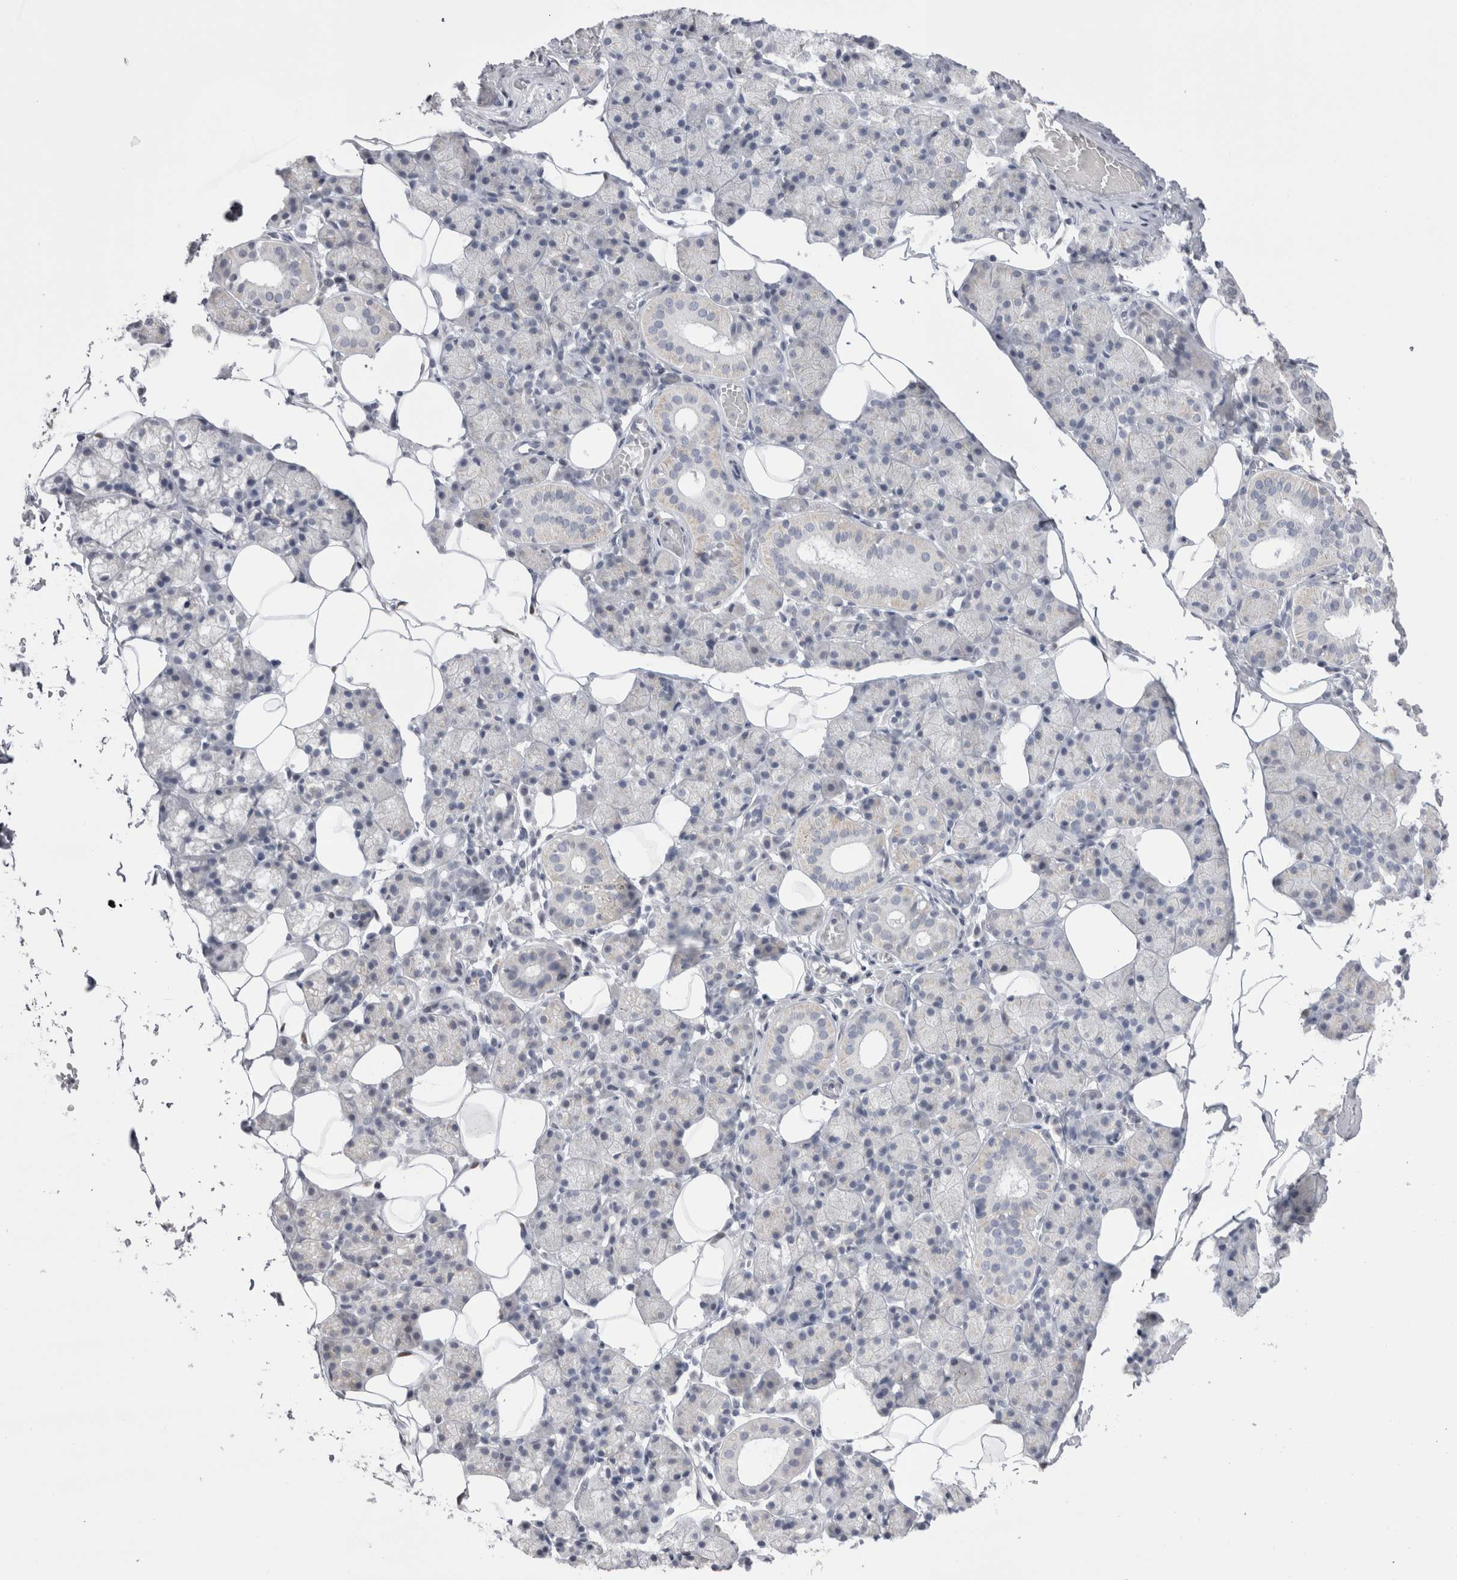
{"staining": {"intensity": "negative", "quantity": "none", "location": "none"}, "tissue": "salivary gland", "cell_type": "Glandular cells", "image_type": "normal", "snomed": [{"axis": "morphology", "description": "Normal tissue, NOS"}, {"axis": "topography", "description": "Salivary gland"}], "caption": "Salivary gland stained for a protein using immunohistochemistry exhibits no expression glandular cells.", "gene": "FNDC8", "patient": {"sex": "female", "age": 33}}